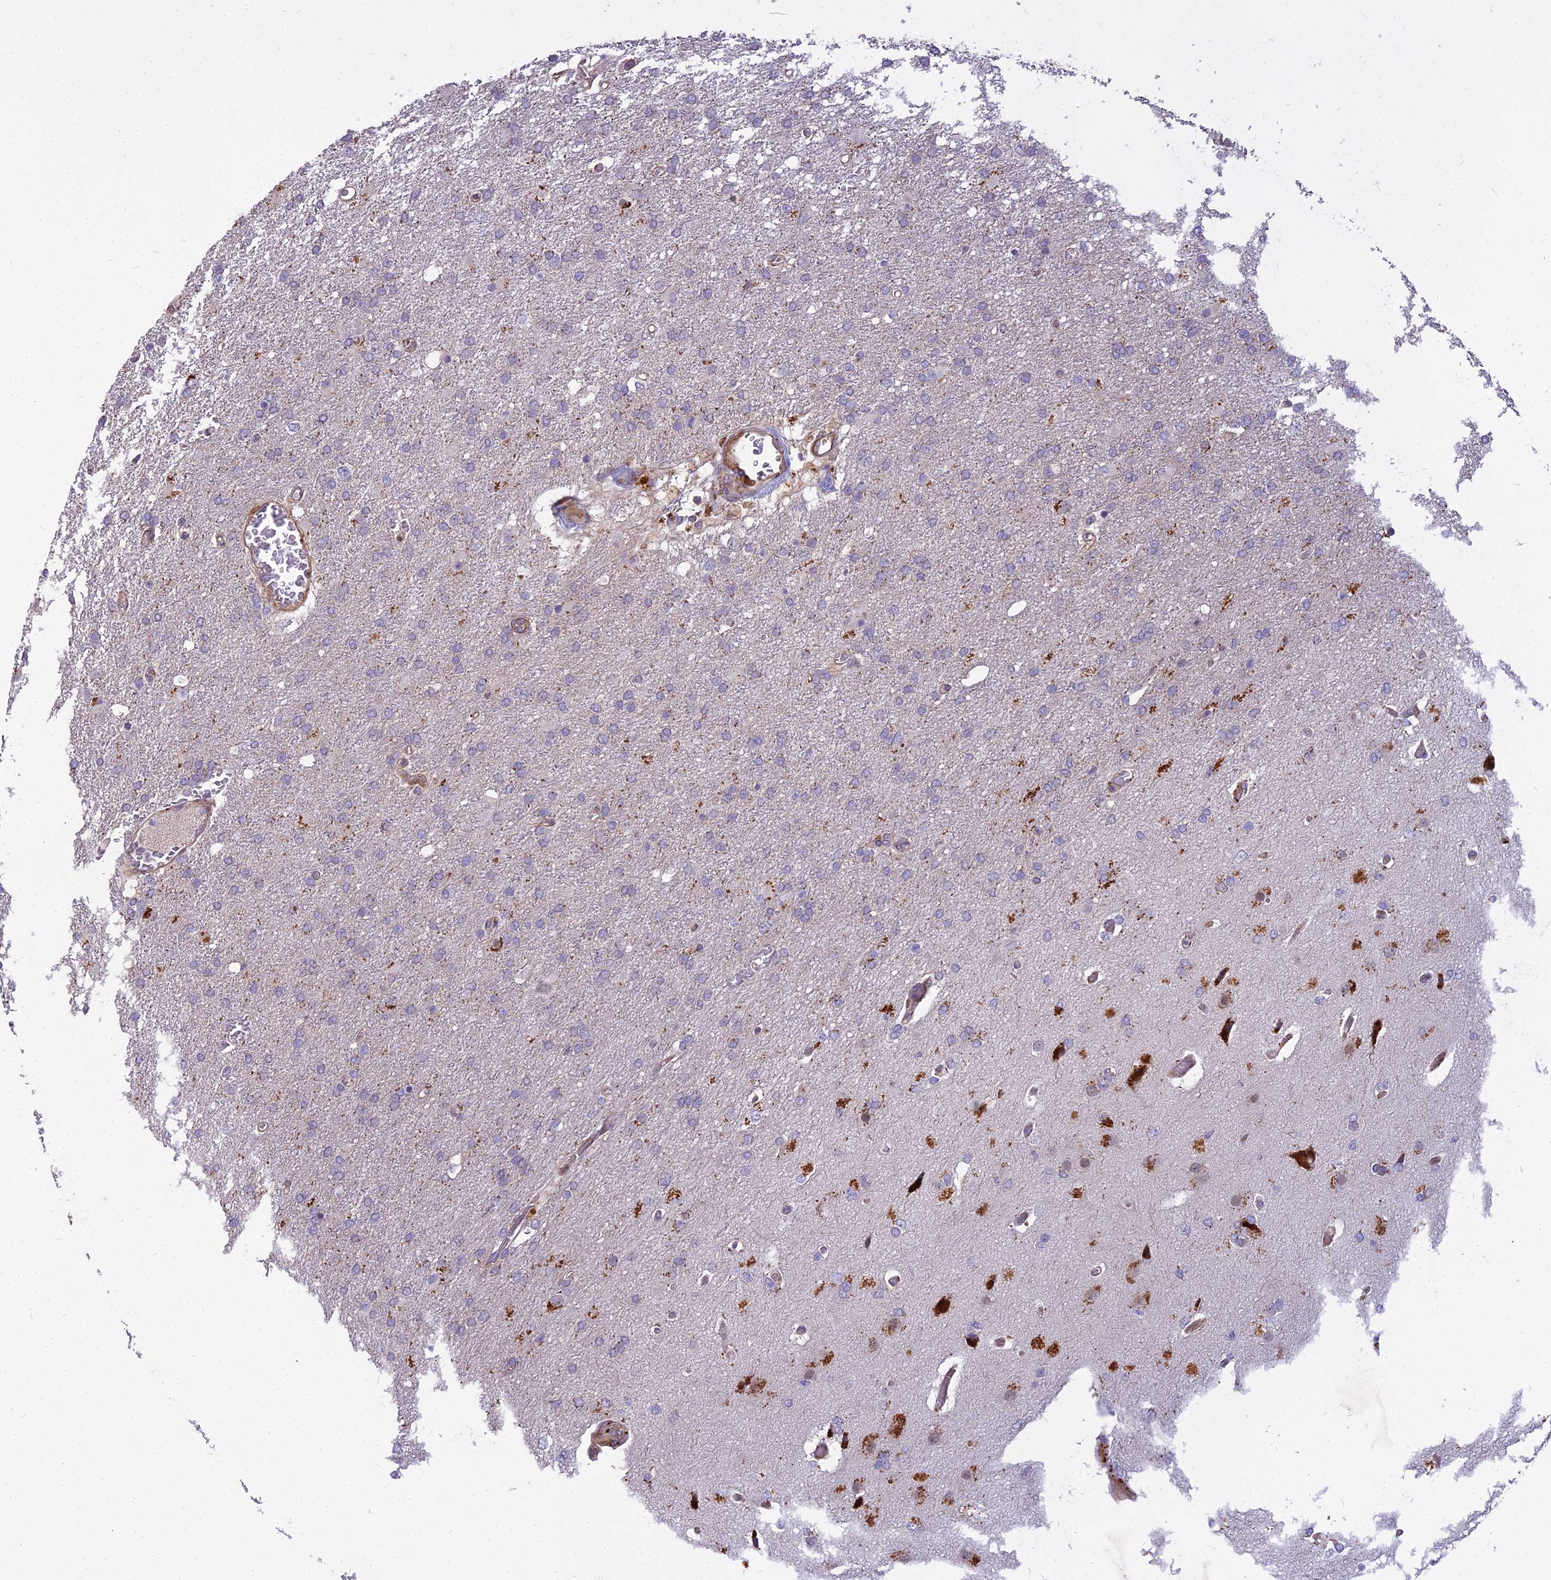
{"staining": {"intensity": "weak", "quantity": "25%-75%", "location": "cytoplasmic/membranous"}, "tissue": "glioma", "cell_type": "Tumor cells", "image_type": "cancer", "snomed": [{"axis": "morphology", "description": "Glioma, malignant, High grade"}, {"axis": "topography", "description": "Brain"}], "caption": "Tumor cells exhibit weak cytoplasmic/membranous staining in about 25%-75% of cells in glioma. Immunohistochemistry (ihc) stains the protein of interest in brown and the nuclei are stained blue.", "gene": "GLYATL3", "patient": {"sex": "female", "age": 74}}